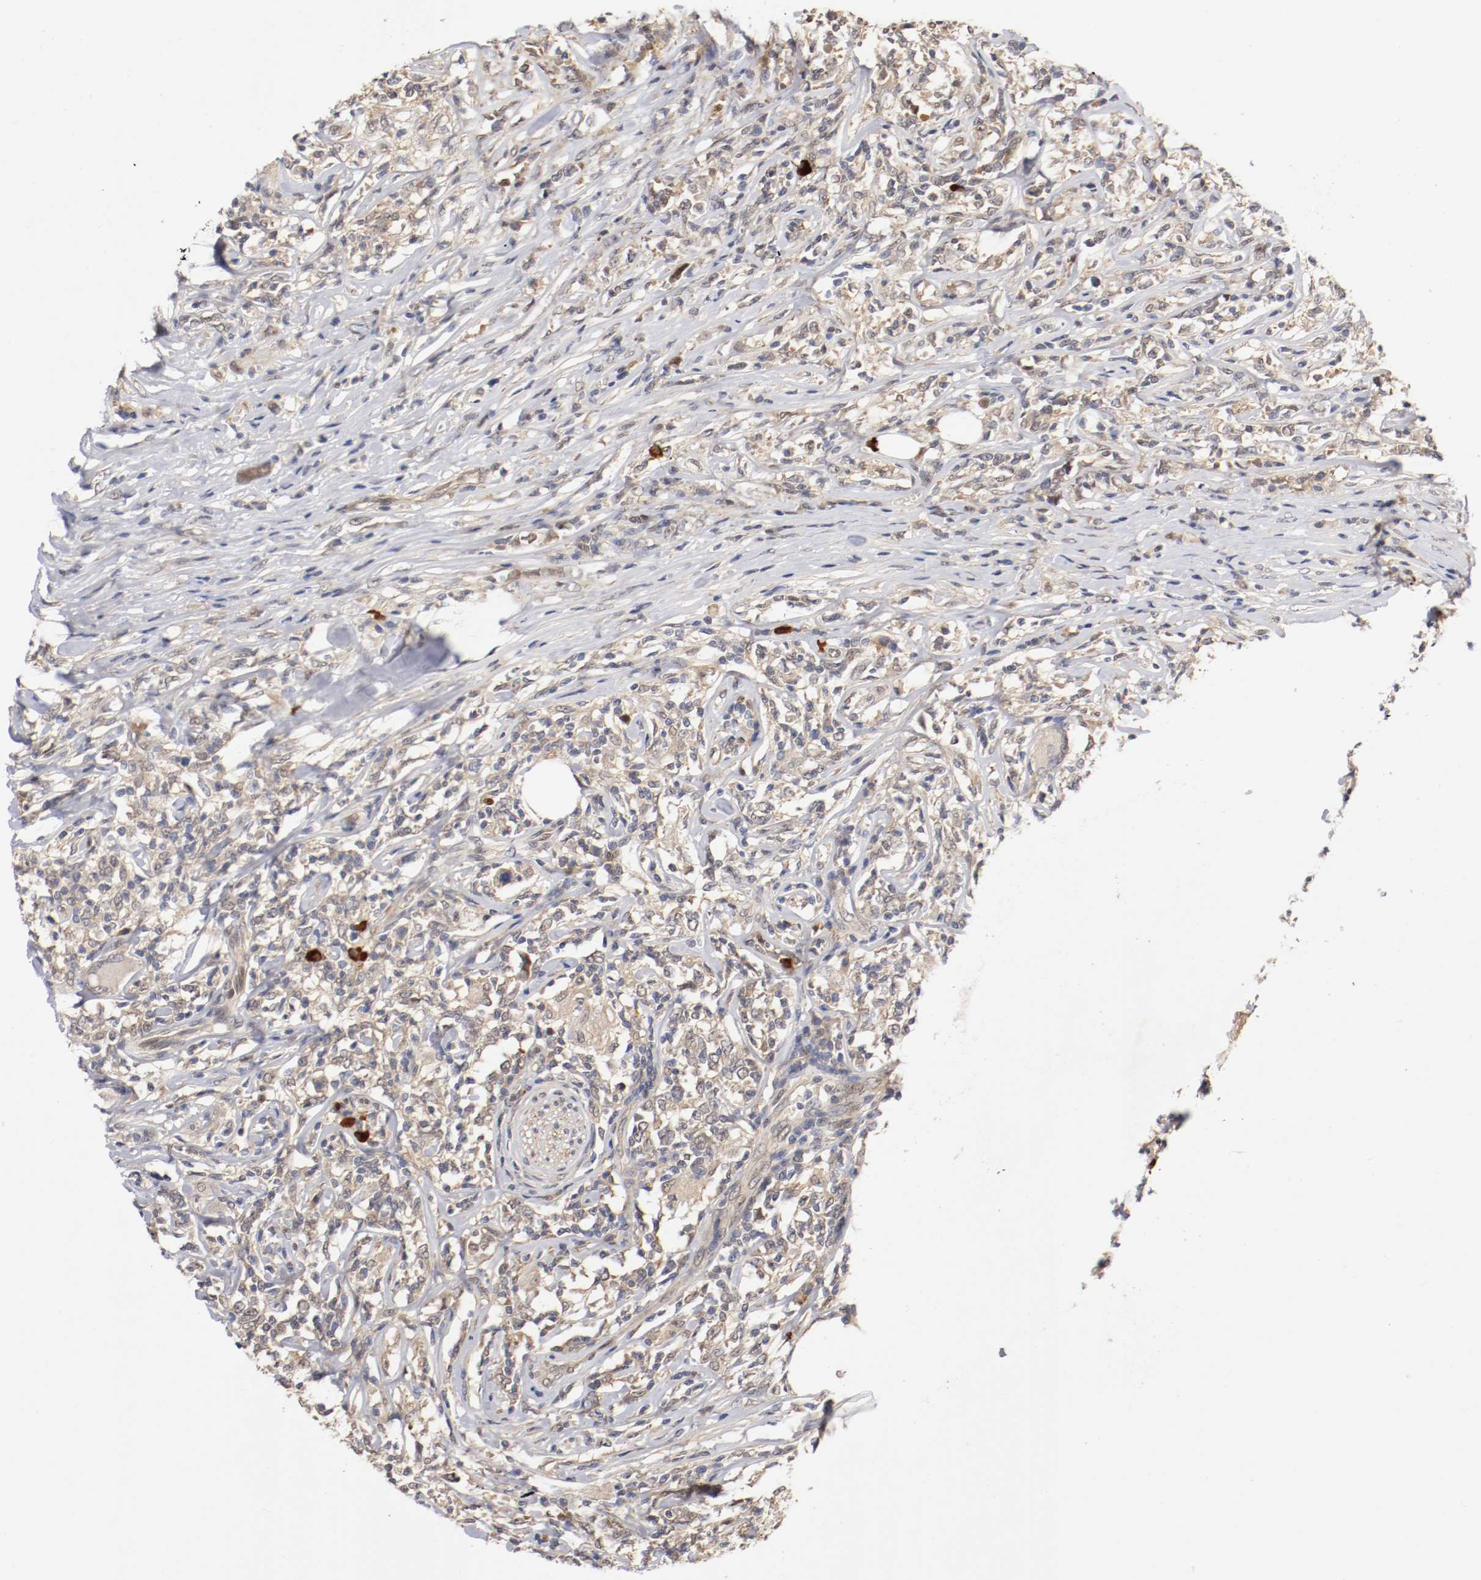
{"staining": {"intensity": "weak", "quantity": "25%-75%", "location": "cytoplasmic/membranous"}, "tissue": "lymphoma", "cell_type": "Tumor cells", "image_type": "cancer", "snomed": [{"axis": "morphology", "description": "Malignant lymphoma, non-Hodgkin's type, High grade"}, {"axis": "topography", "description": "Lymph node"}], "caption": "IHC (DAB (3,3'-diaminobenzidine)) staining of human lymphoma displays weak cytoplasmic/membranous protein positivity in about 25%-75% of tumor cells.", "gene": "DNMT3B", "patient": {"sex": "female", "age": 84}}